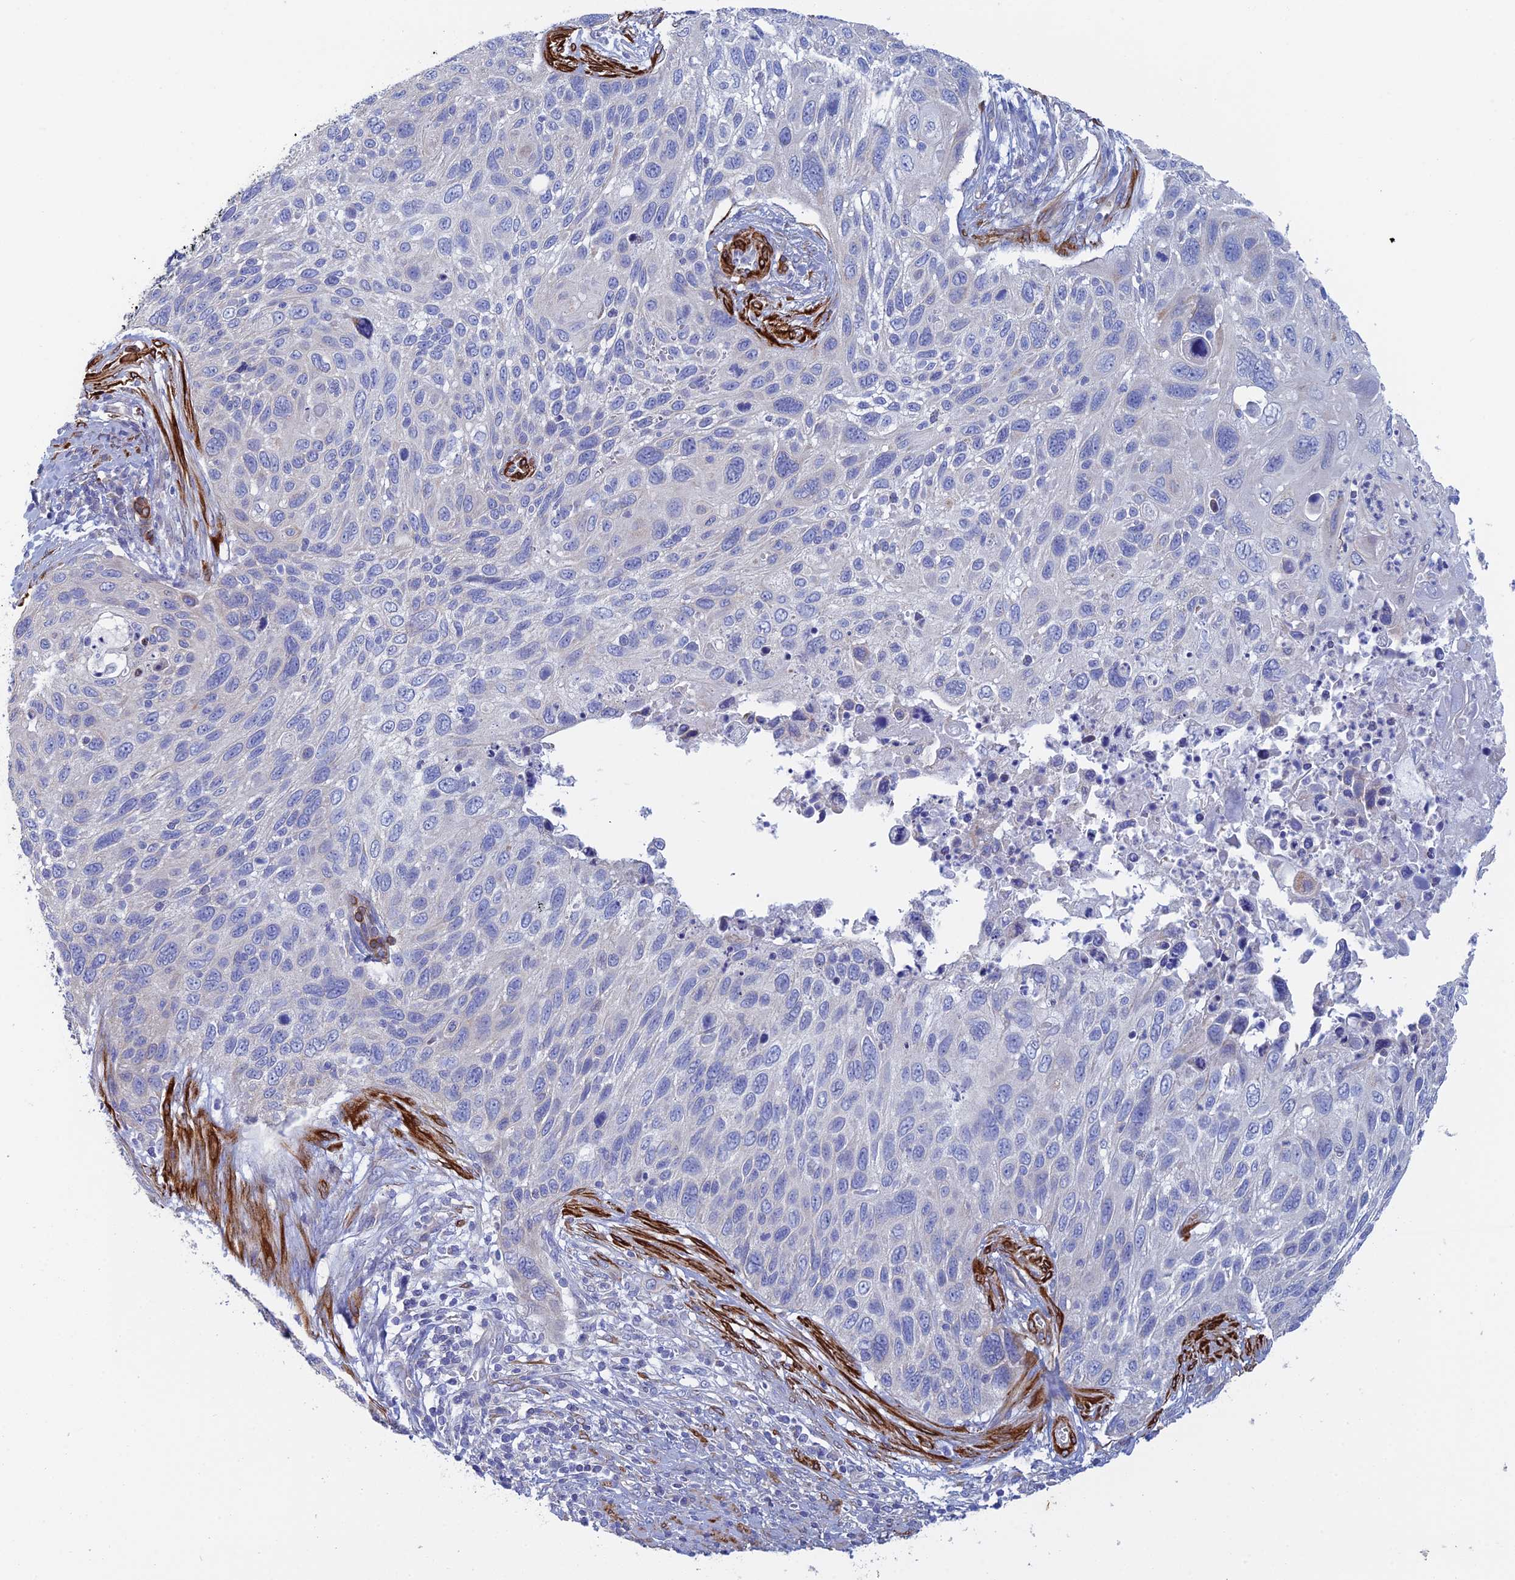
{"staining": {"intensity": "negative", "quantity": "none", "location": "none"}, "tissue": "cervical cancer", "cell_type": "Tumor cells", "image_type": "cancer", "snomed": [{"axis": "morphology", "description": "Squamous cell carcinoma, NOS"}, {"axis": "topography", "description": "Cervix"}], "caption": "Immunohistochemistry photomicrograph of cervical cancer (squamous cell carcinoma) stained for a protein (brown), which exhibits no expression in tumor cells. The staining is performed using DAB (3,3'-diaminobenzidine) brown chromogen with nuclei counter-stained in using hematoxylin.", "gene": "PCDHA8", "patient": {"sex": "female", "age": 70}}